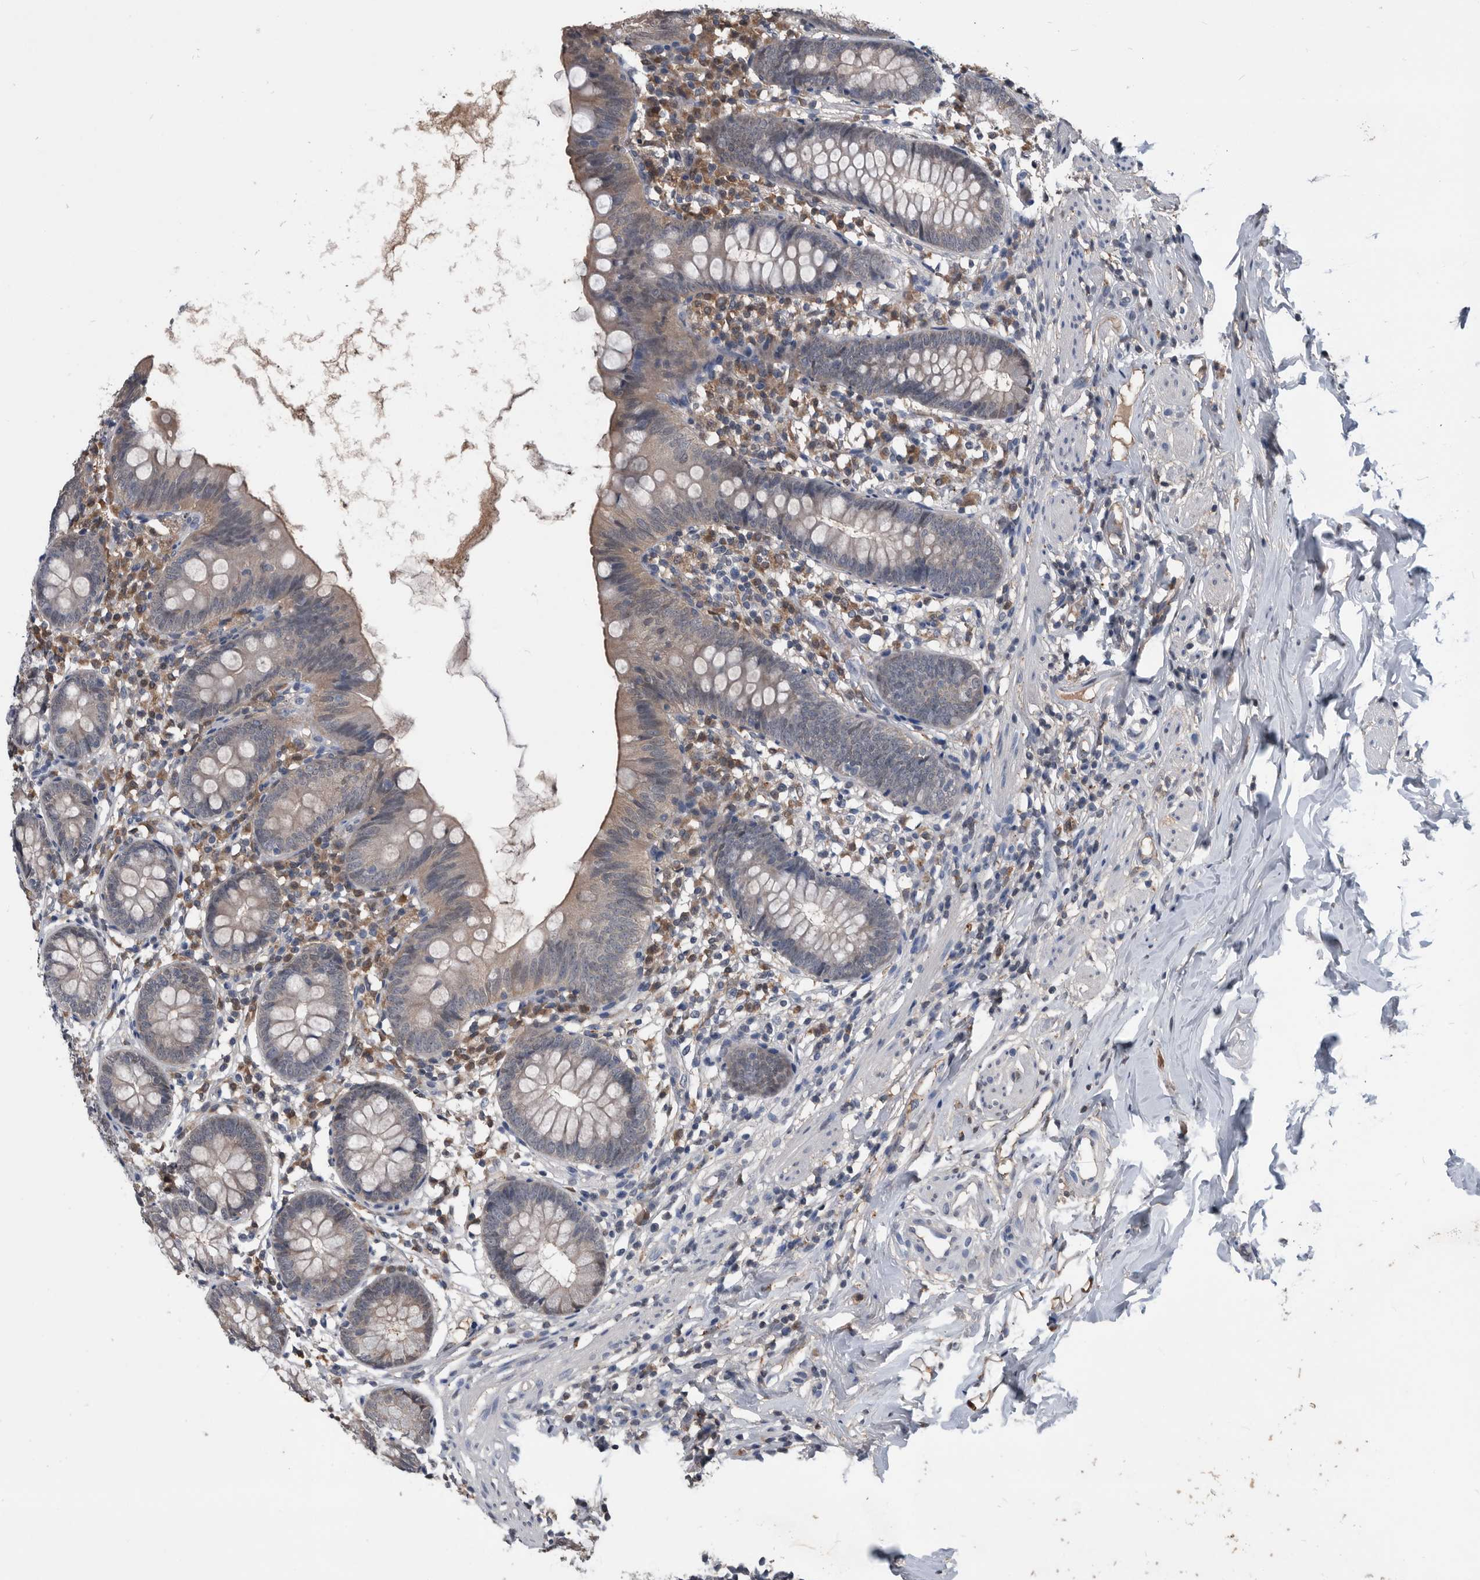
{"staining": {"intensity": "weak", "quantity": "25%-75%", "location": "cytoplasmic/membranous"}, "tissue": "appendix", "cell_type": "Glandular cells", "image_type": "normal", "snomed": [{"axis": "morphology", "description": "Normal tissue, NOS"}, {"axis": "topography", "description": "Appendix"}], "caption": "Appendix stained with DAB (3,3'-diaminobenzidine) immunohistochemistry (IHC) displays low levels of weak cytoplasmic/membranous positivity in approximately 25%-75% of glandular cells.", "gene": "PDXK", "patient": {"sex": "female", "age": 62}}